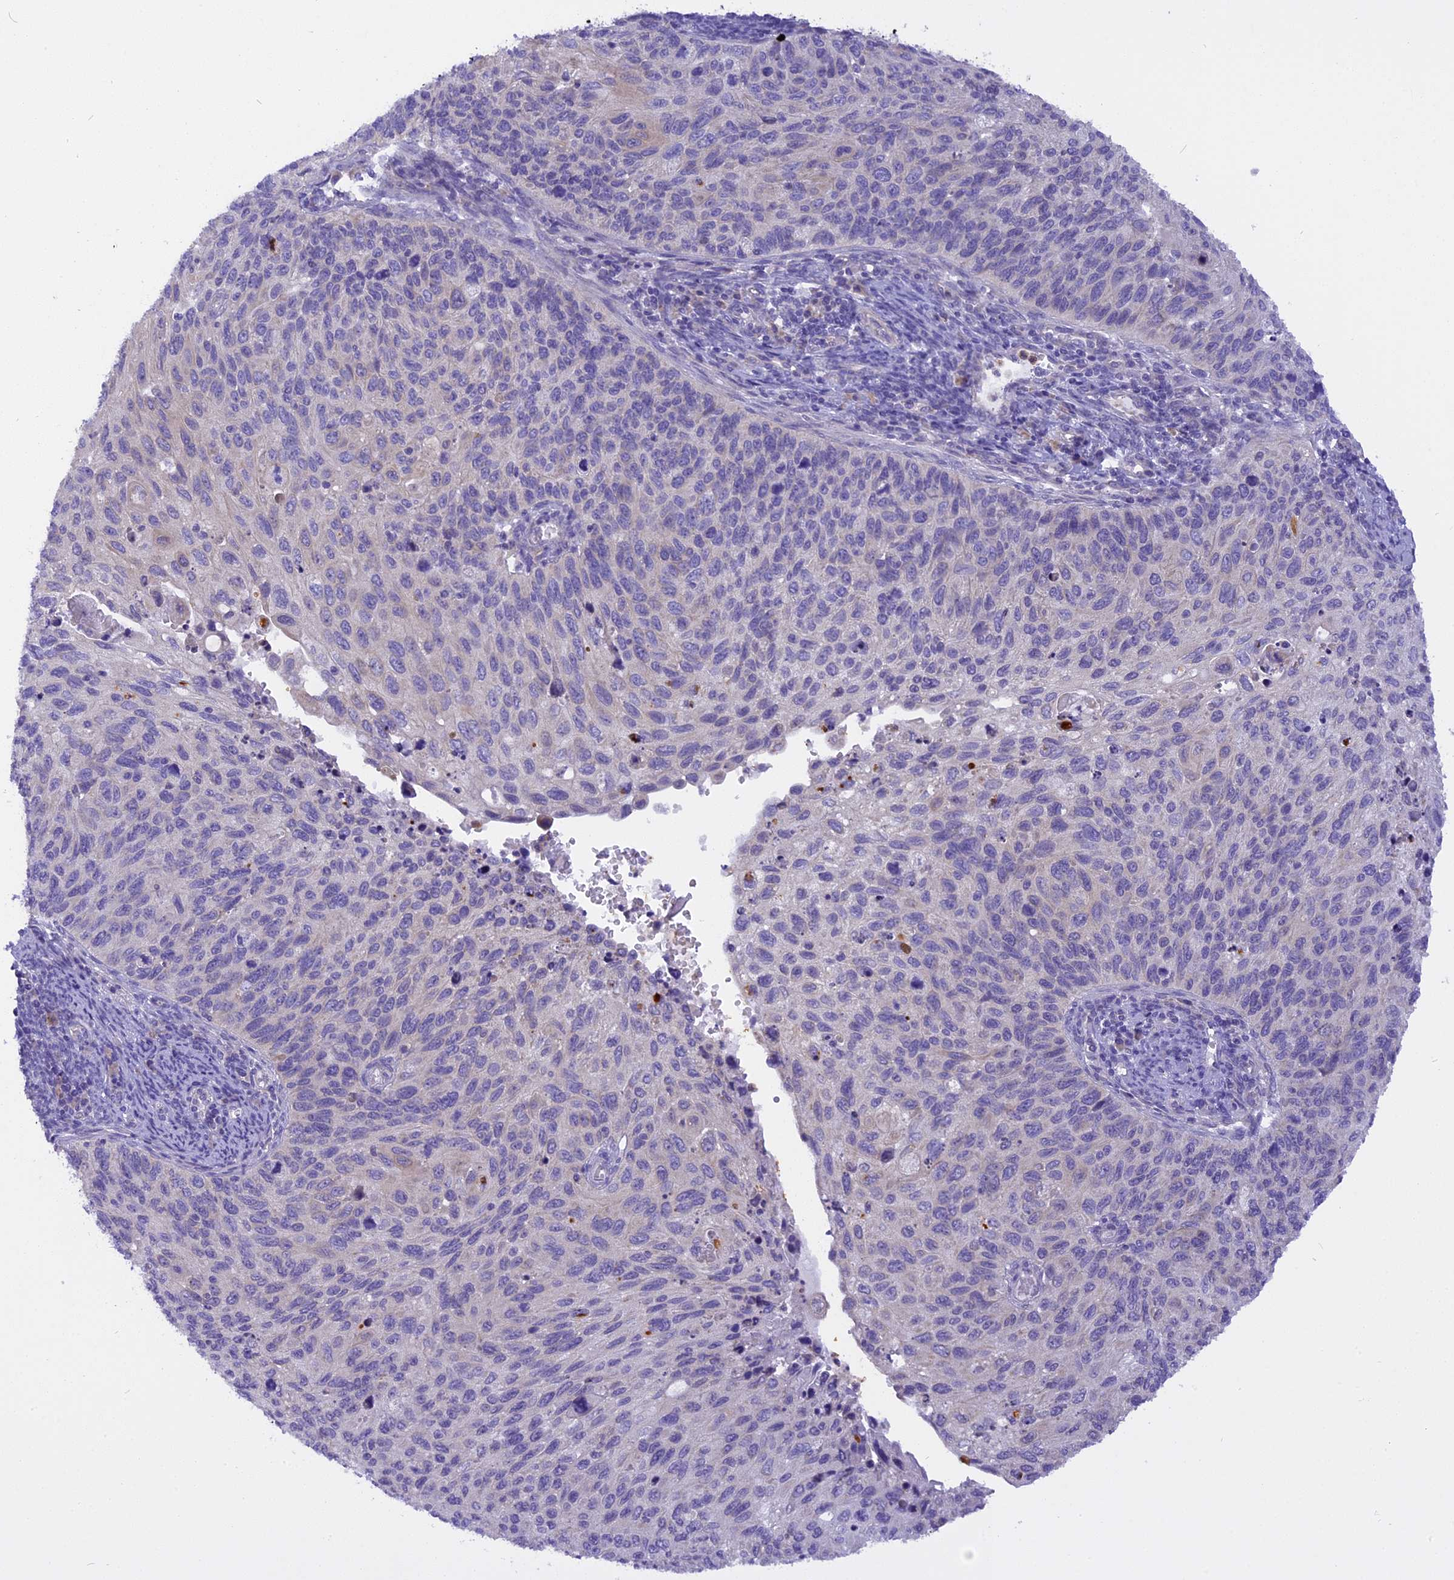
{"staining": {"intensity": "negative", "quantity": "none", "location": "none"}, "tissue": "cervical cancer", "cell_type": "Tumor cells", "image_type": "cancer", "snomed": [{"axis": "morphology", "description": "Squamous cell carcinoma, NOS"}, {"axis": "topography", "description": "Cervix"}], "caption": "This is a micrograph of IHC staining of cervical squamous cell carcinoma, which shows no staining in tumor cells.", "gene": "TRIM3", "patient": {"sex": "female", "age": 70}}